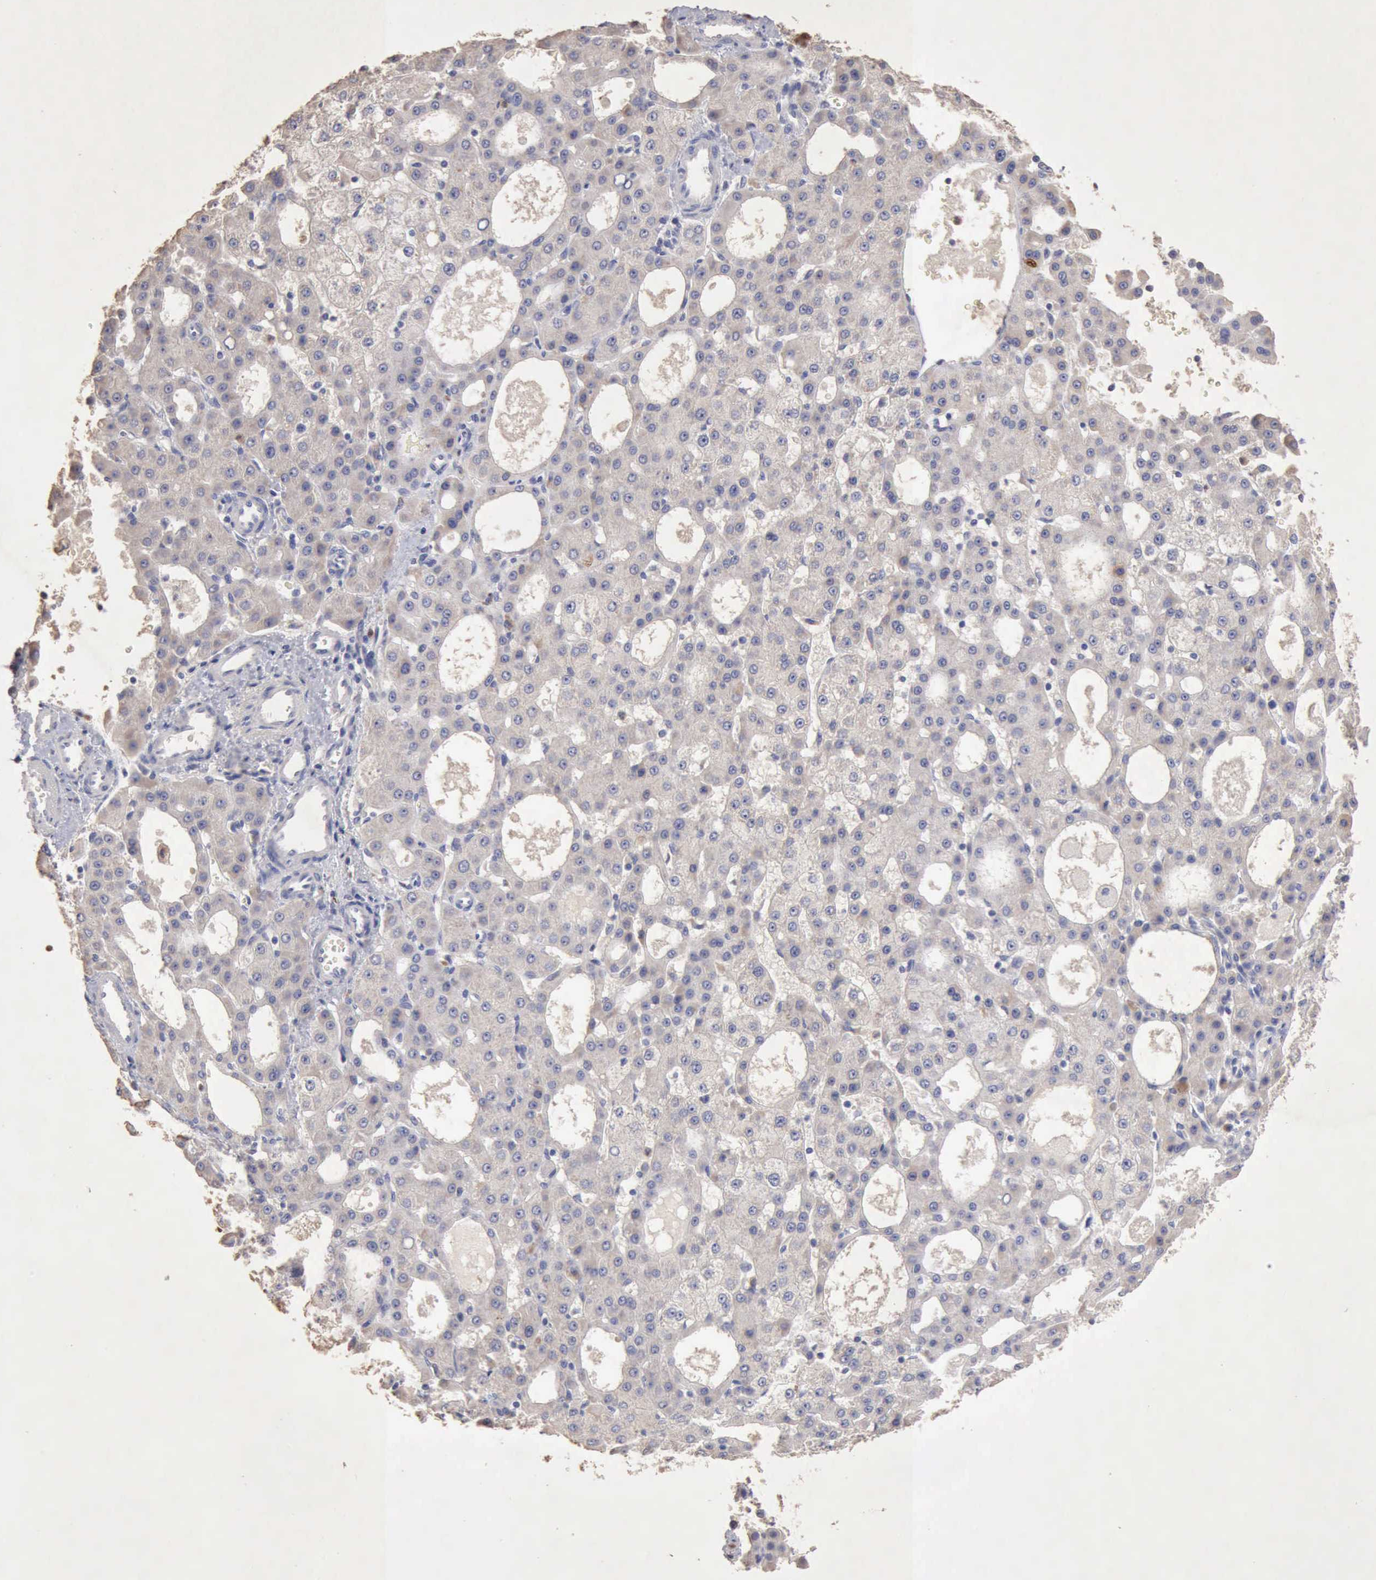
{"staining": {"intensity": "negative", "quantity": "none", "location": "none"}, "tissue": "liver cancer", "cell_type": "Tumor cells", "image_type": "cancer", "snomed": [{"axis": "morphology", "description": "Carcinoma, Hepatocellular, NOS"}, {"axis": "topography", "description": "Liver"}], "caption": "This is an immunohistochemistry (IHC) photomicrograph of liver cancer (hepatocellular carcinoma). There is no positivity in tumor cells.", "gene": "KRT6B", "patient": {"sex": "male", "age": 47}}